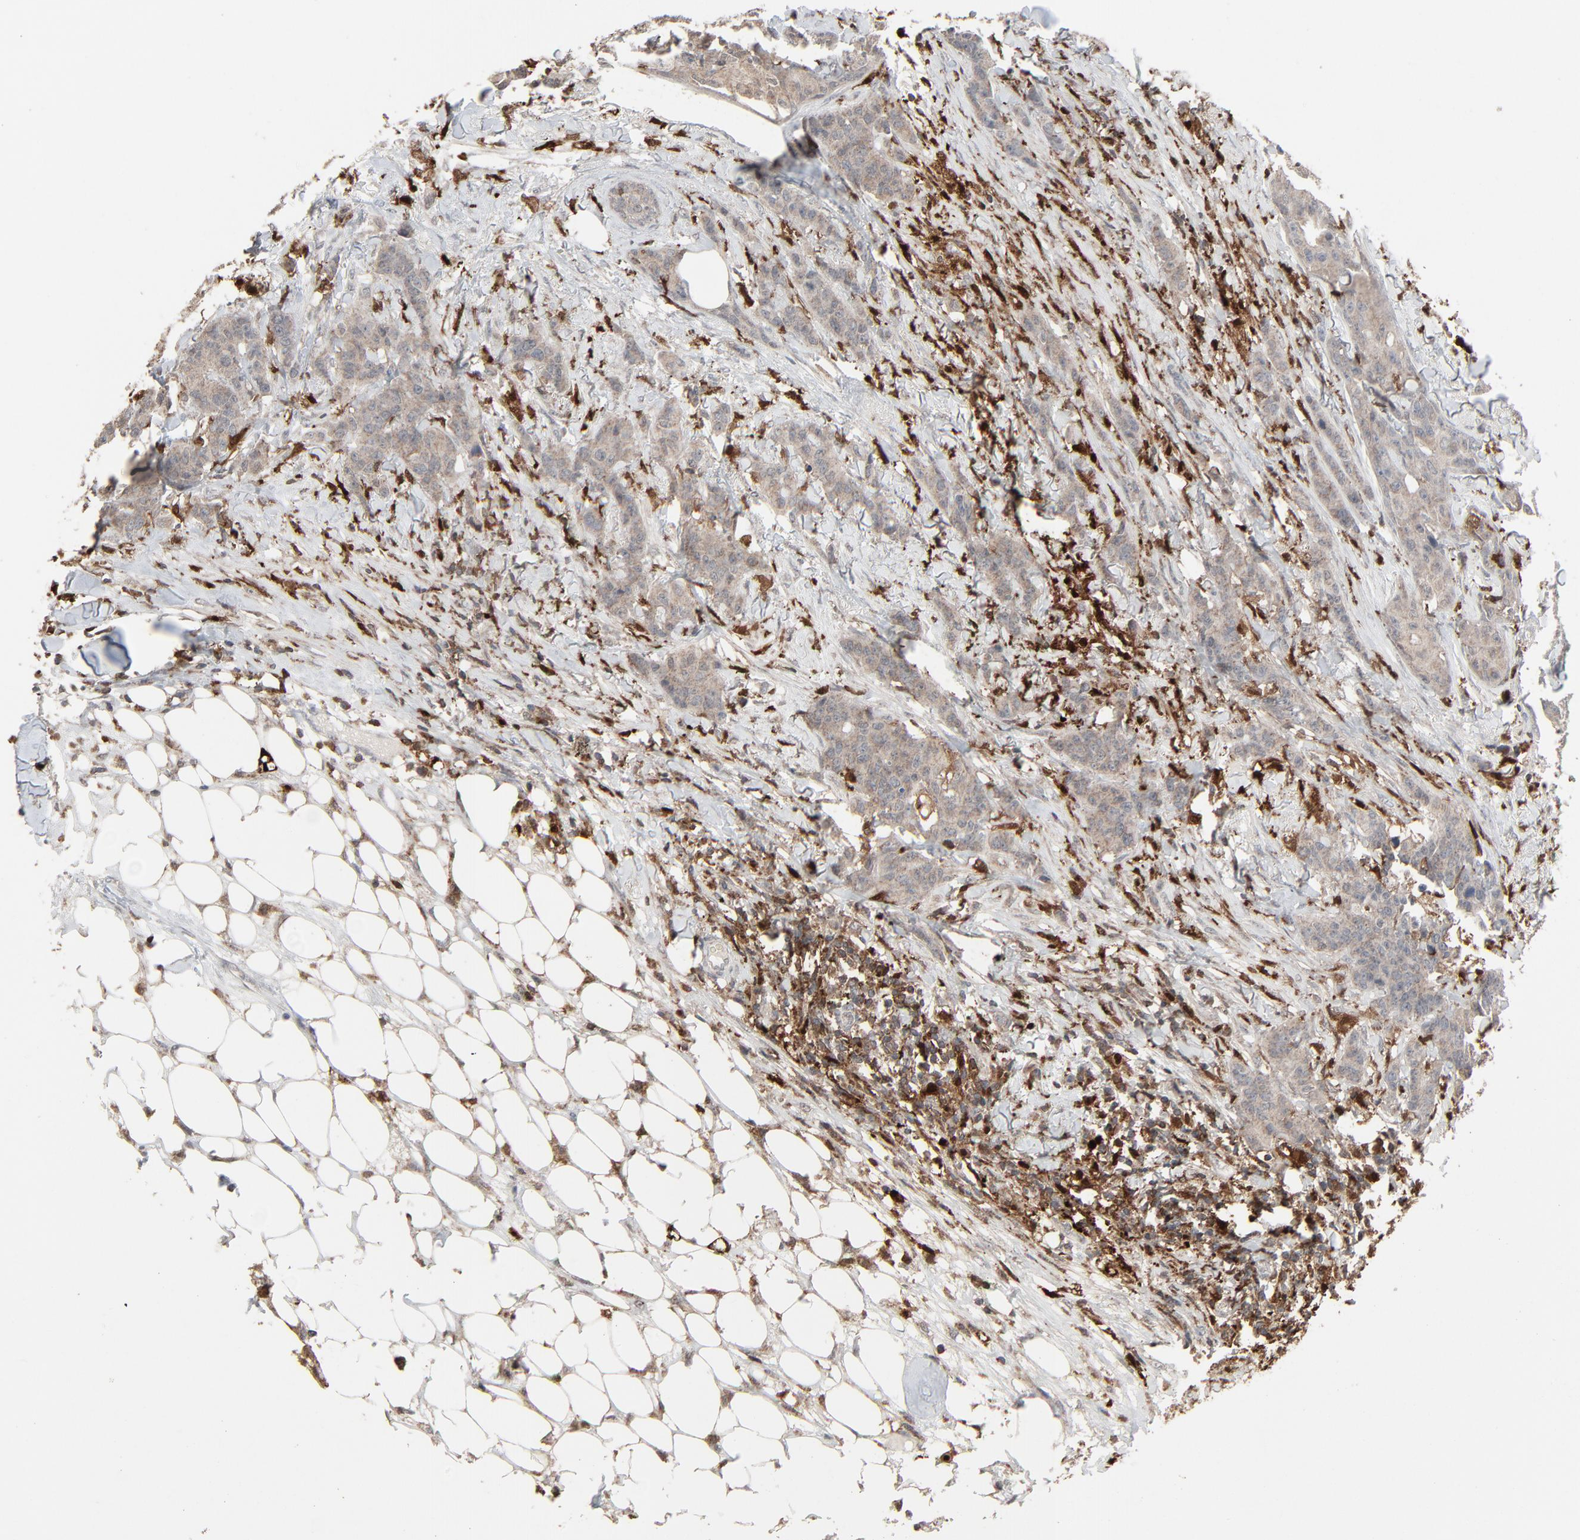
{"staining": {"intensity": "weak", "quantity": ">75%", "location": "cytoplasmic/membranous"}, "tissue": "breast cancer", "cell_type": "Tumor cells", "image_type": "cancer", "snomed": [{"axis": "morphology", "description": "Duct carcinoma"}, {"axis": "topography", "description": "Breast"}], "caption": "Weak cytoplasmic/membranous positivity is identified in about >75% of tumor cells in breast cancer.", "gene": "DOCK8", "patient": {"sex": "female", "age": 40}}